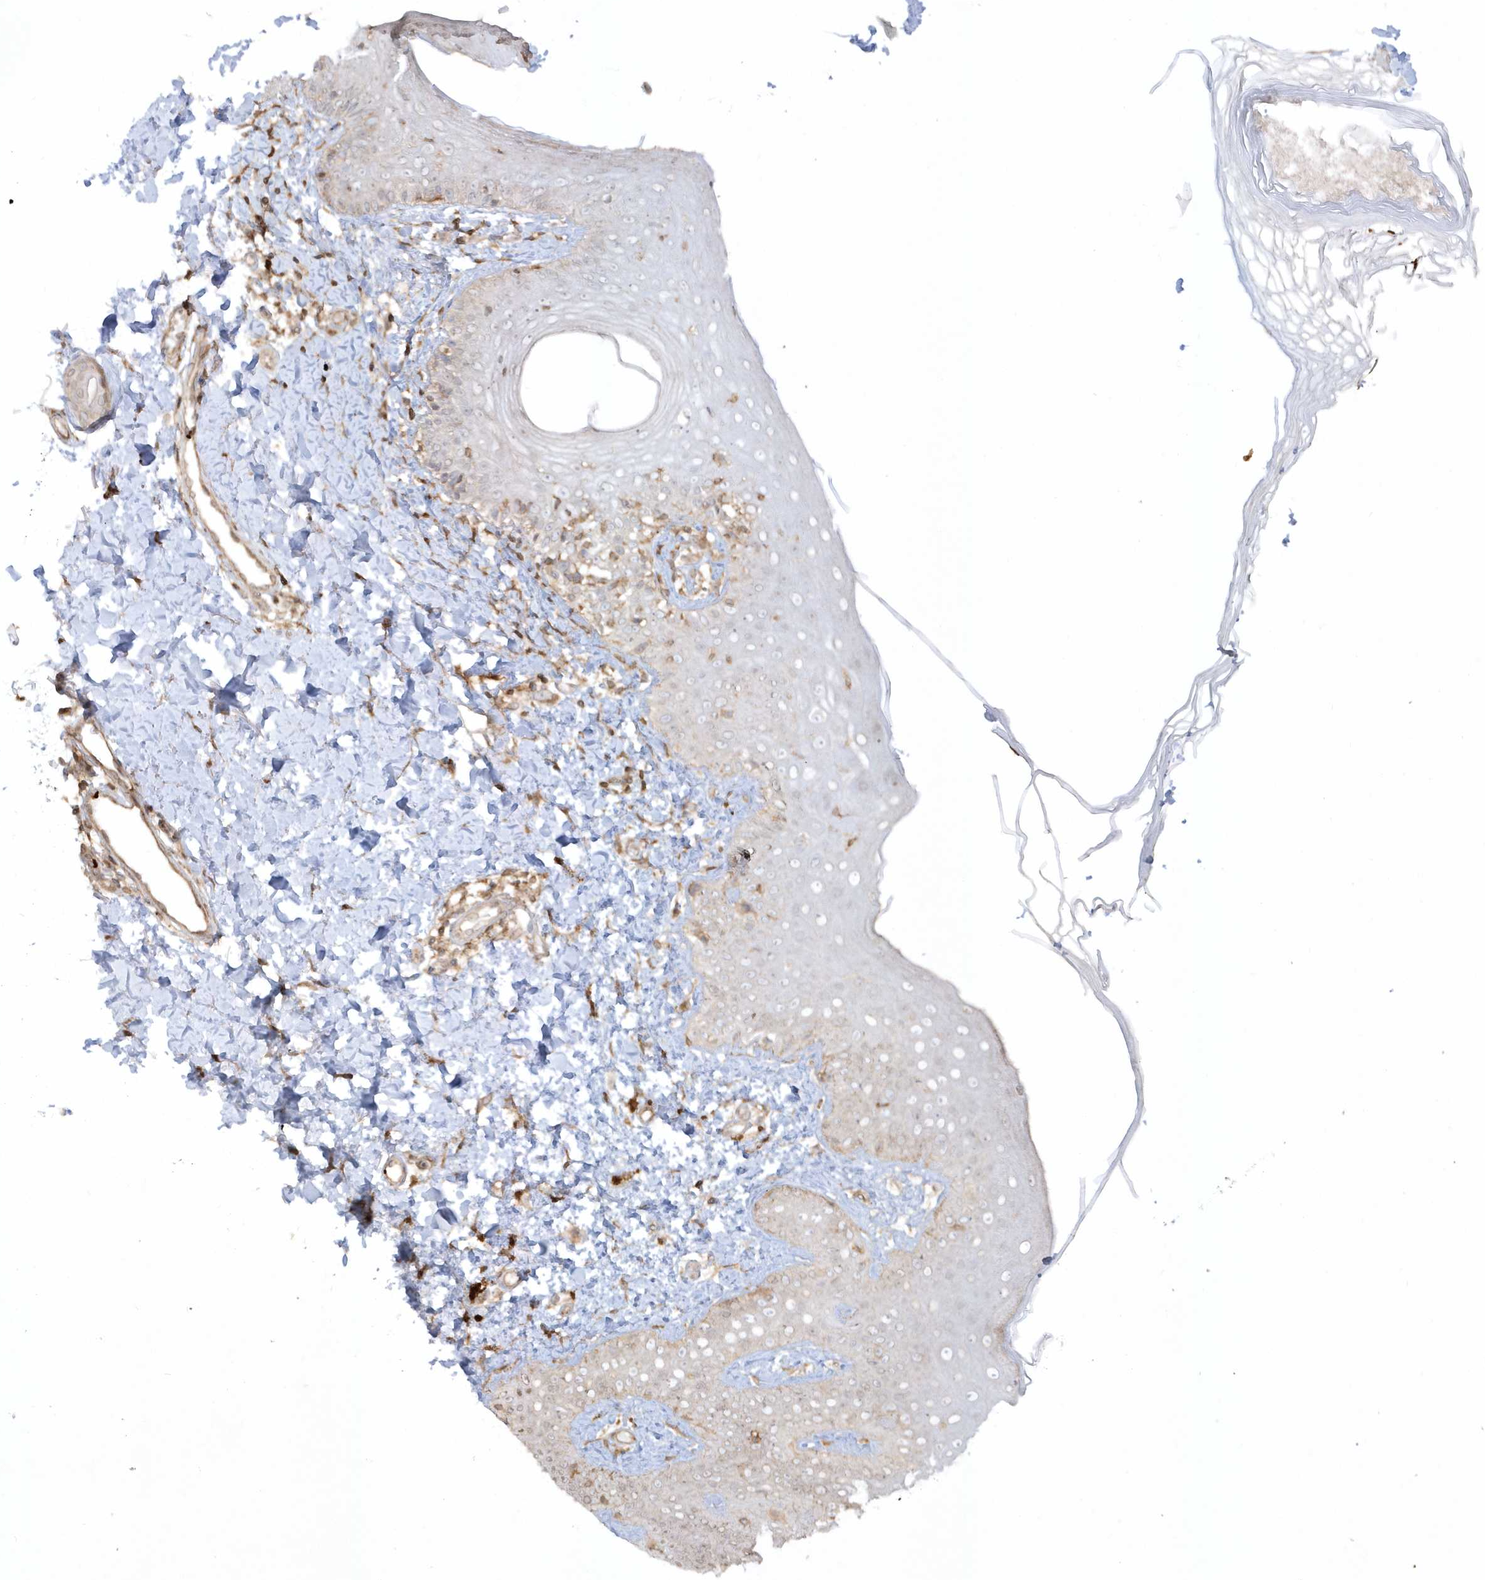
{"staining": {"intensity": "moderate", "quantity": "25%-75%", "location": "cytoplasmic/membranous"}, "tissue": "skin", "cell_type": "Fibroblasts", "image_type": "normal", "snomed": [{"axis": "morphology", "description": "Normal tissue, NOS"}, {"axis": "topography", "description": "Skin"}], "caption": "Benign skin was stained to show a protein in brown. There is medium levels of moderate cytoplasmic/membranous staining in approximately 25%-75% of fibroblasts.", "gene": "BSN", "patient": {"sex": "male", "age": 52}}